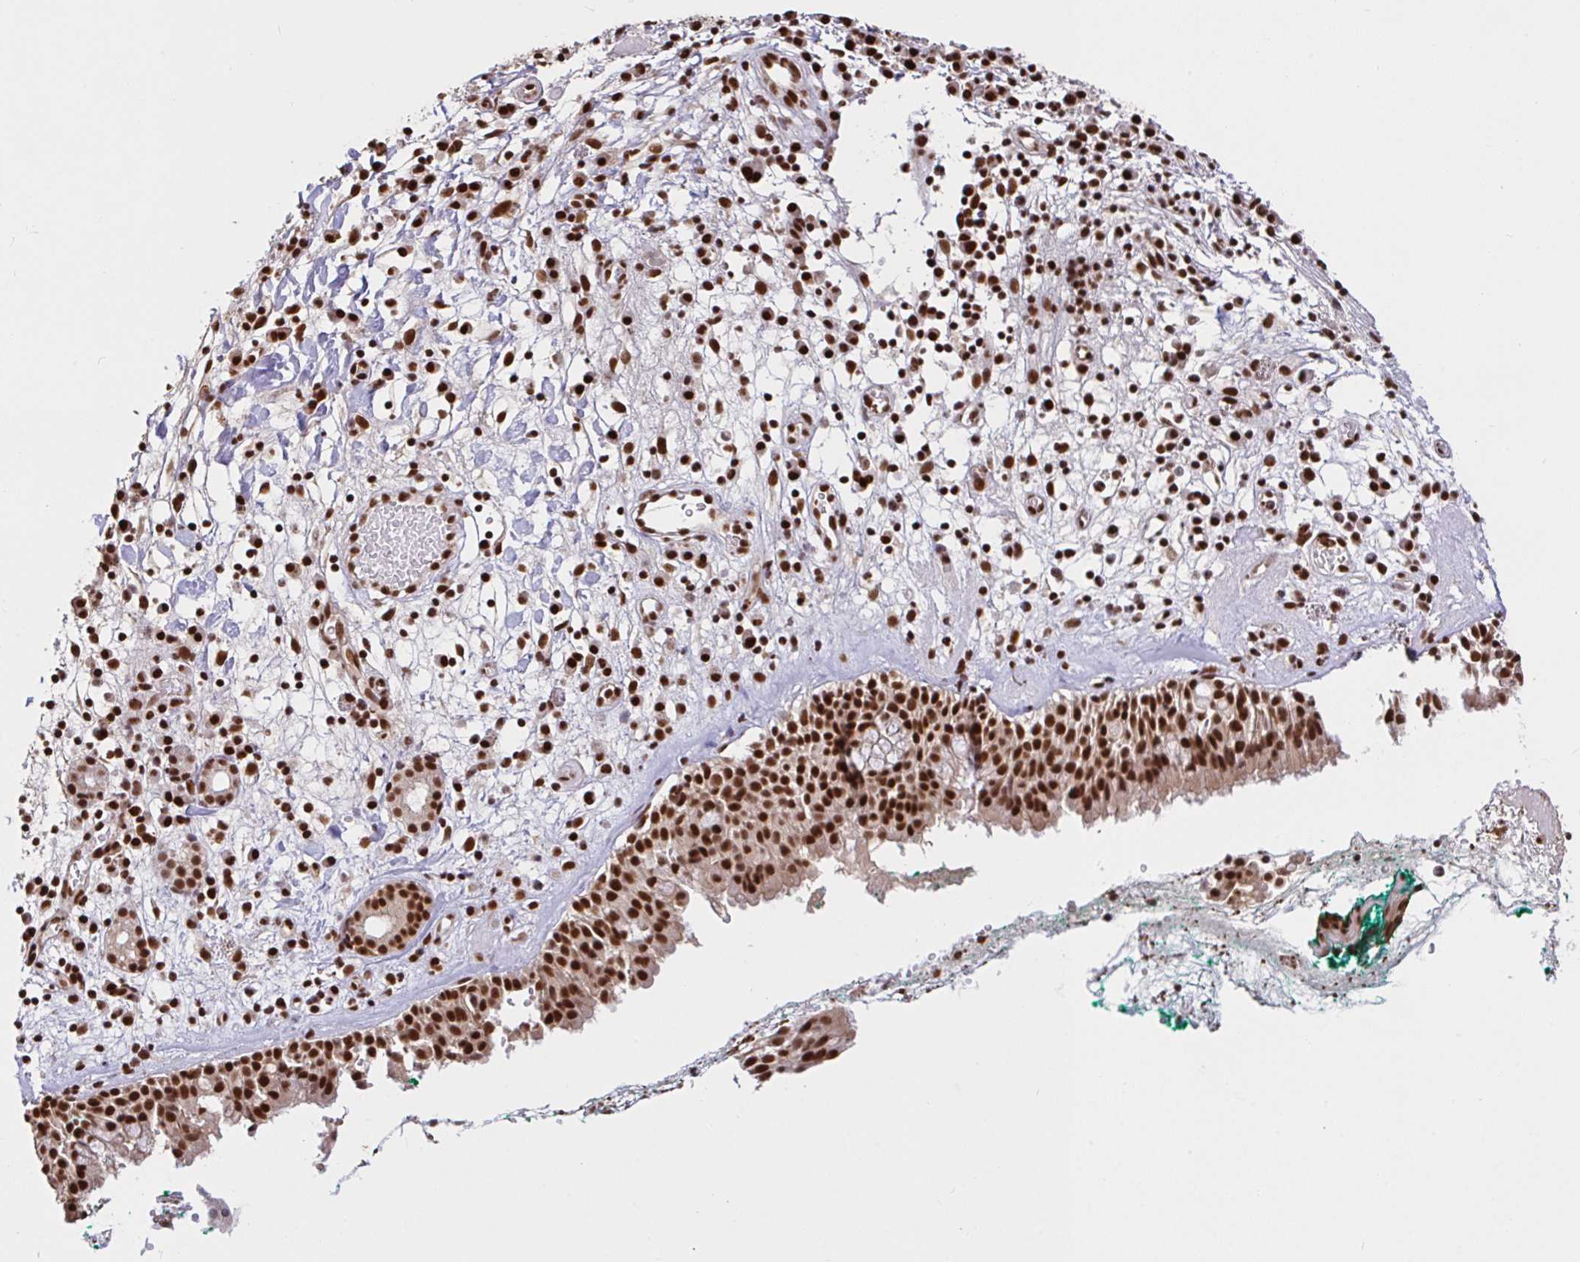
{"staining": {"intensity": "strong", "quantity": ">75%", "location": "nuclear"}, "tissue": "nasopharynx", "cell_type": "Respiratory epithelial cells", "image_type": "normal", "snomed": [{"axis": "morphology", "description": "Normal tissue, NOS"}, {"axis": "morphology", "description": "Basal cell carcinoma"}, {"axis": "topography", "description": "Cartilage tissue"}, {"axis": "topography", "description": "Nasopharynx"}, {"axis": "topography", "description": "Oral tissue"}], "caption": "This photomicrograph shows immunohistochemistry (IHC) staining of unremarkable human nasopharynx, with high strong nuclear expression in approximately >75% of respiratory epithelial cells.", "gene": "SP3", "patient": {"sex": "female", "age": 77}}